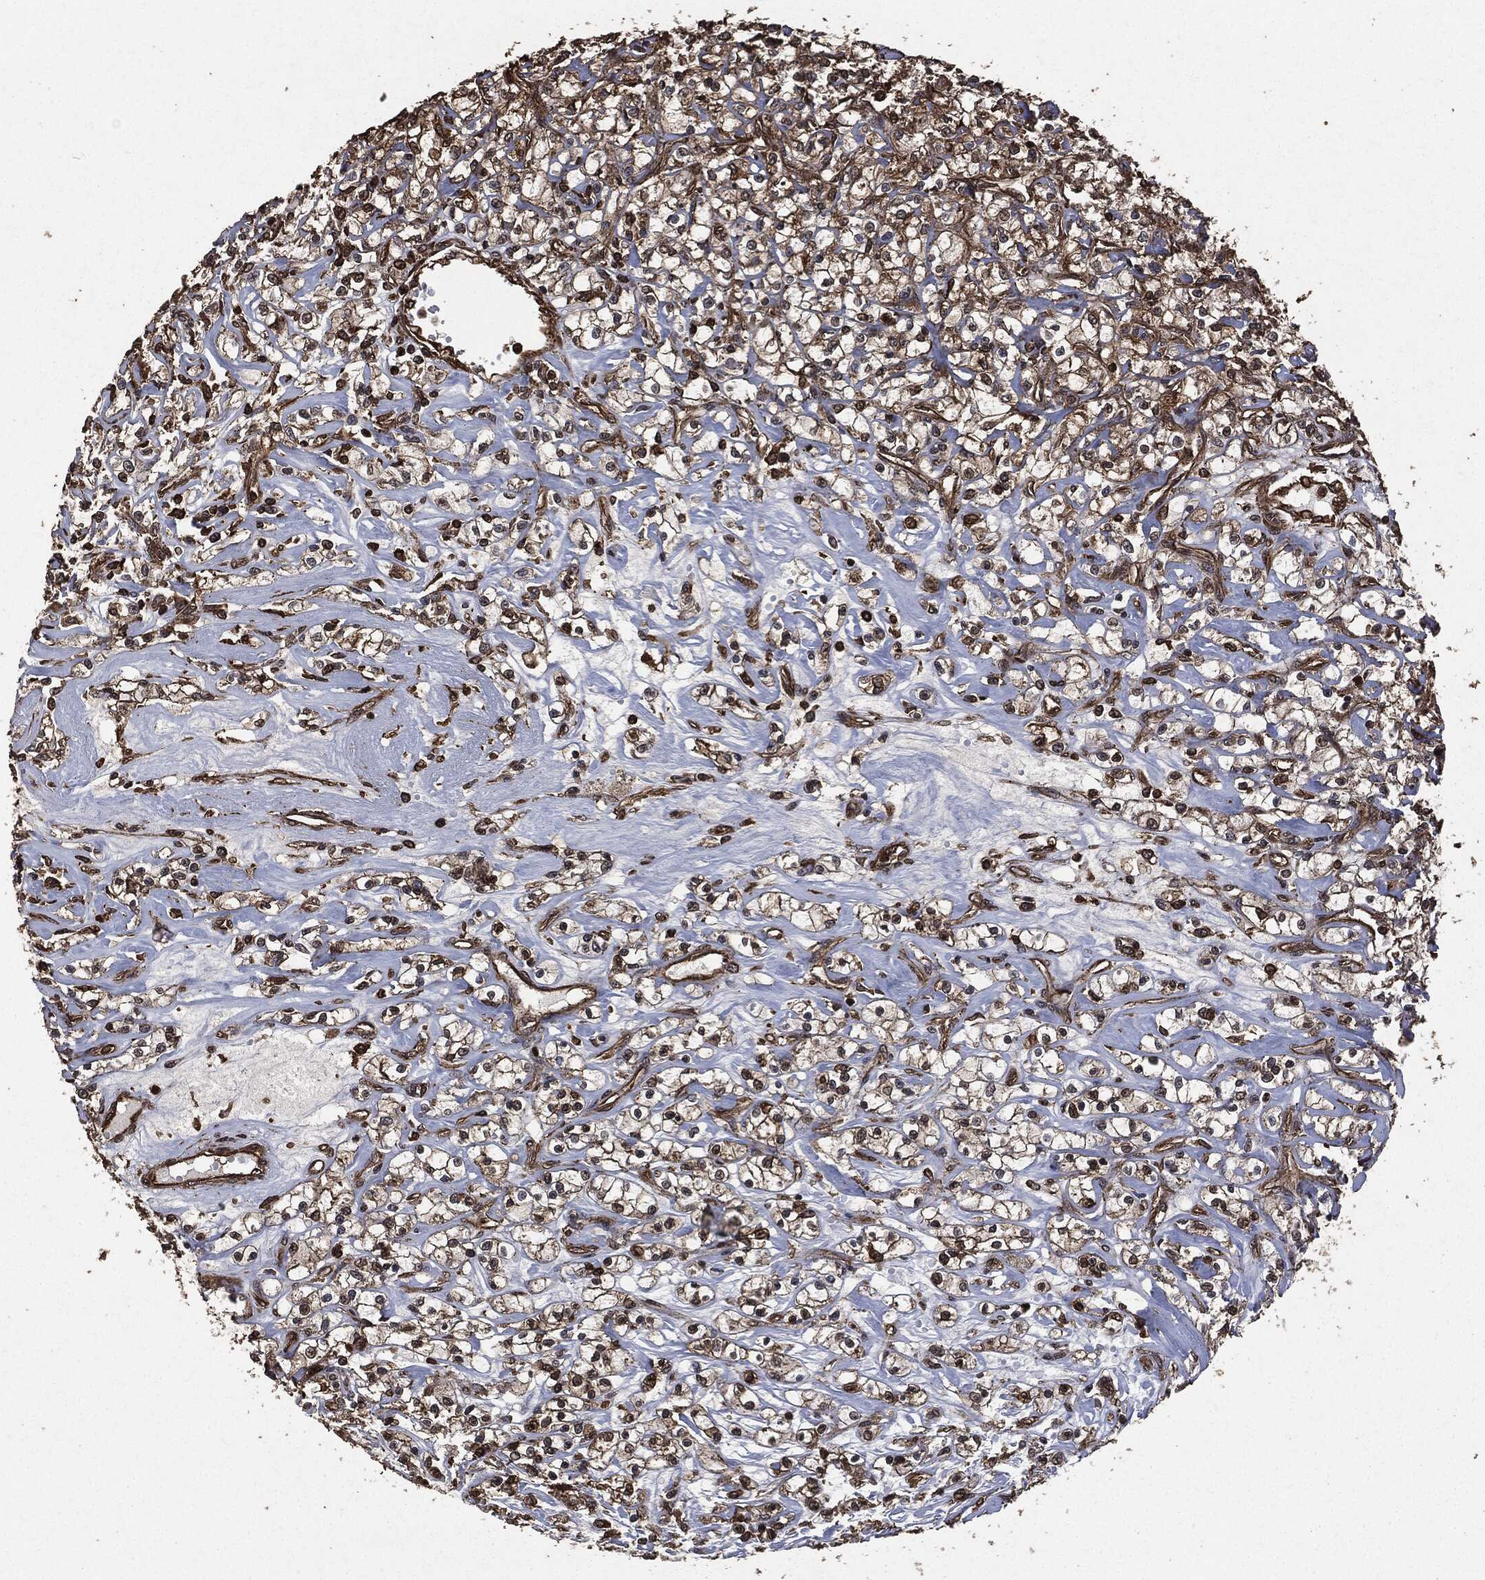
{"staining": {"intensity": "weak", "quantity": "25%-75%", "location": "cytoplasmic/membranous"}, "tissue": "renal cancer", "cell_type": "Tumor cells", "image_type": "cancer", "snomed": [{"axis": "morphology", "description": "Adenocarcinoma, NOS"}, {"axis": "topography", "description": "Kidney"}], "caption": "Protein staining shows weak cytoplasmic/membranous positivity in approximately 25%-75% of tumor cells in renal adenocarcinoma. (DAB (3,3'-diaminobenzidine) = brown stain, brightfield microscopy at high magnification).", "gene": "HRAS", "patient": {"sex": "female", "age": 59}}